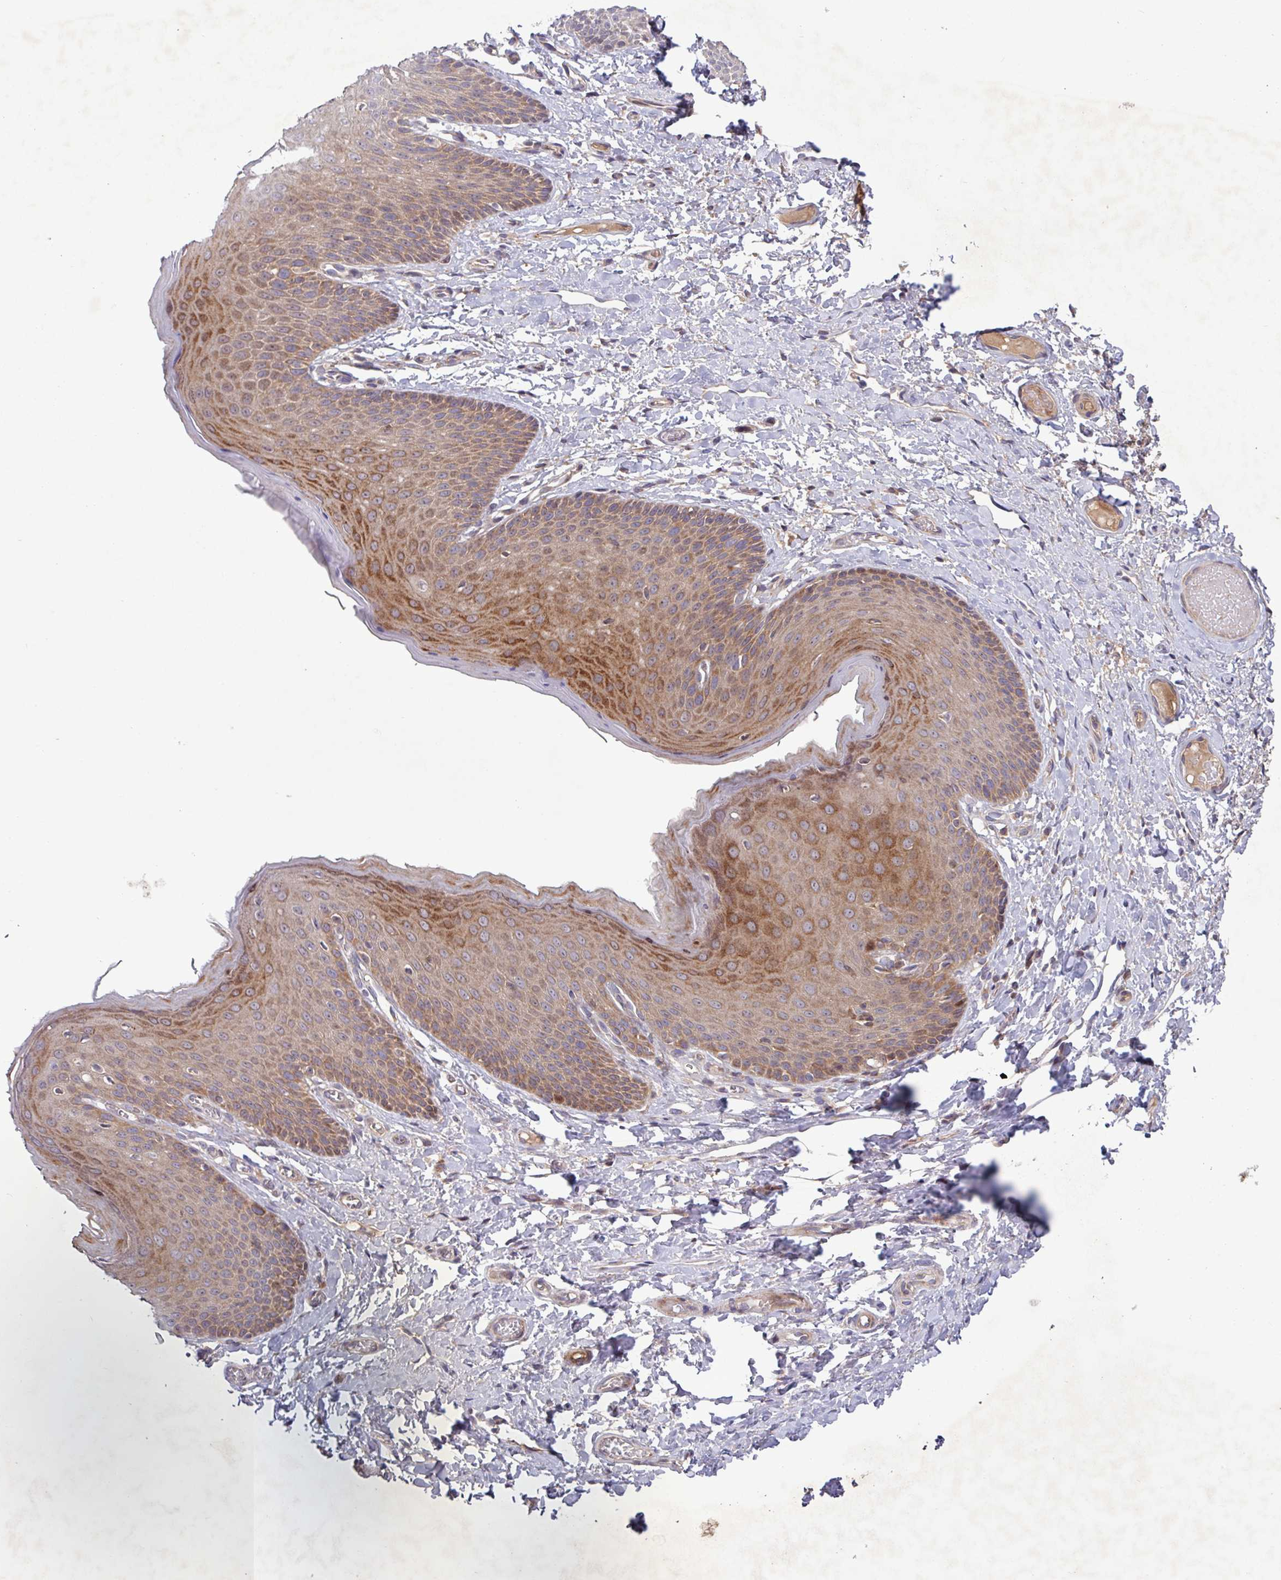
{"staining": {"intensity": "strong", "quantity": "25%-75%", "location": "cytoplasmic/membranous"}, "tissue": "skin", "cell_type": "Epidermal cells", "image_type": "normal", "snomed": [{"axis": "morphology", "description": "Normal tissue, NOS"}, {"axis": "topography", "description": "Anal"}], "caption": "Immunohistochemical staining of normal human skin displays strong cytoplasmic/membranous protein positivity in approximately 25%-75% of epidermal cells.", "gene": "TNFSF12", "patient": {"sex": "female", "age": 40}}